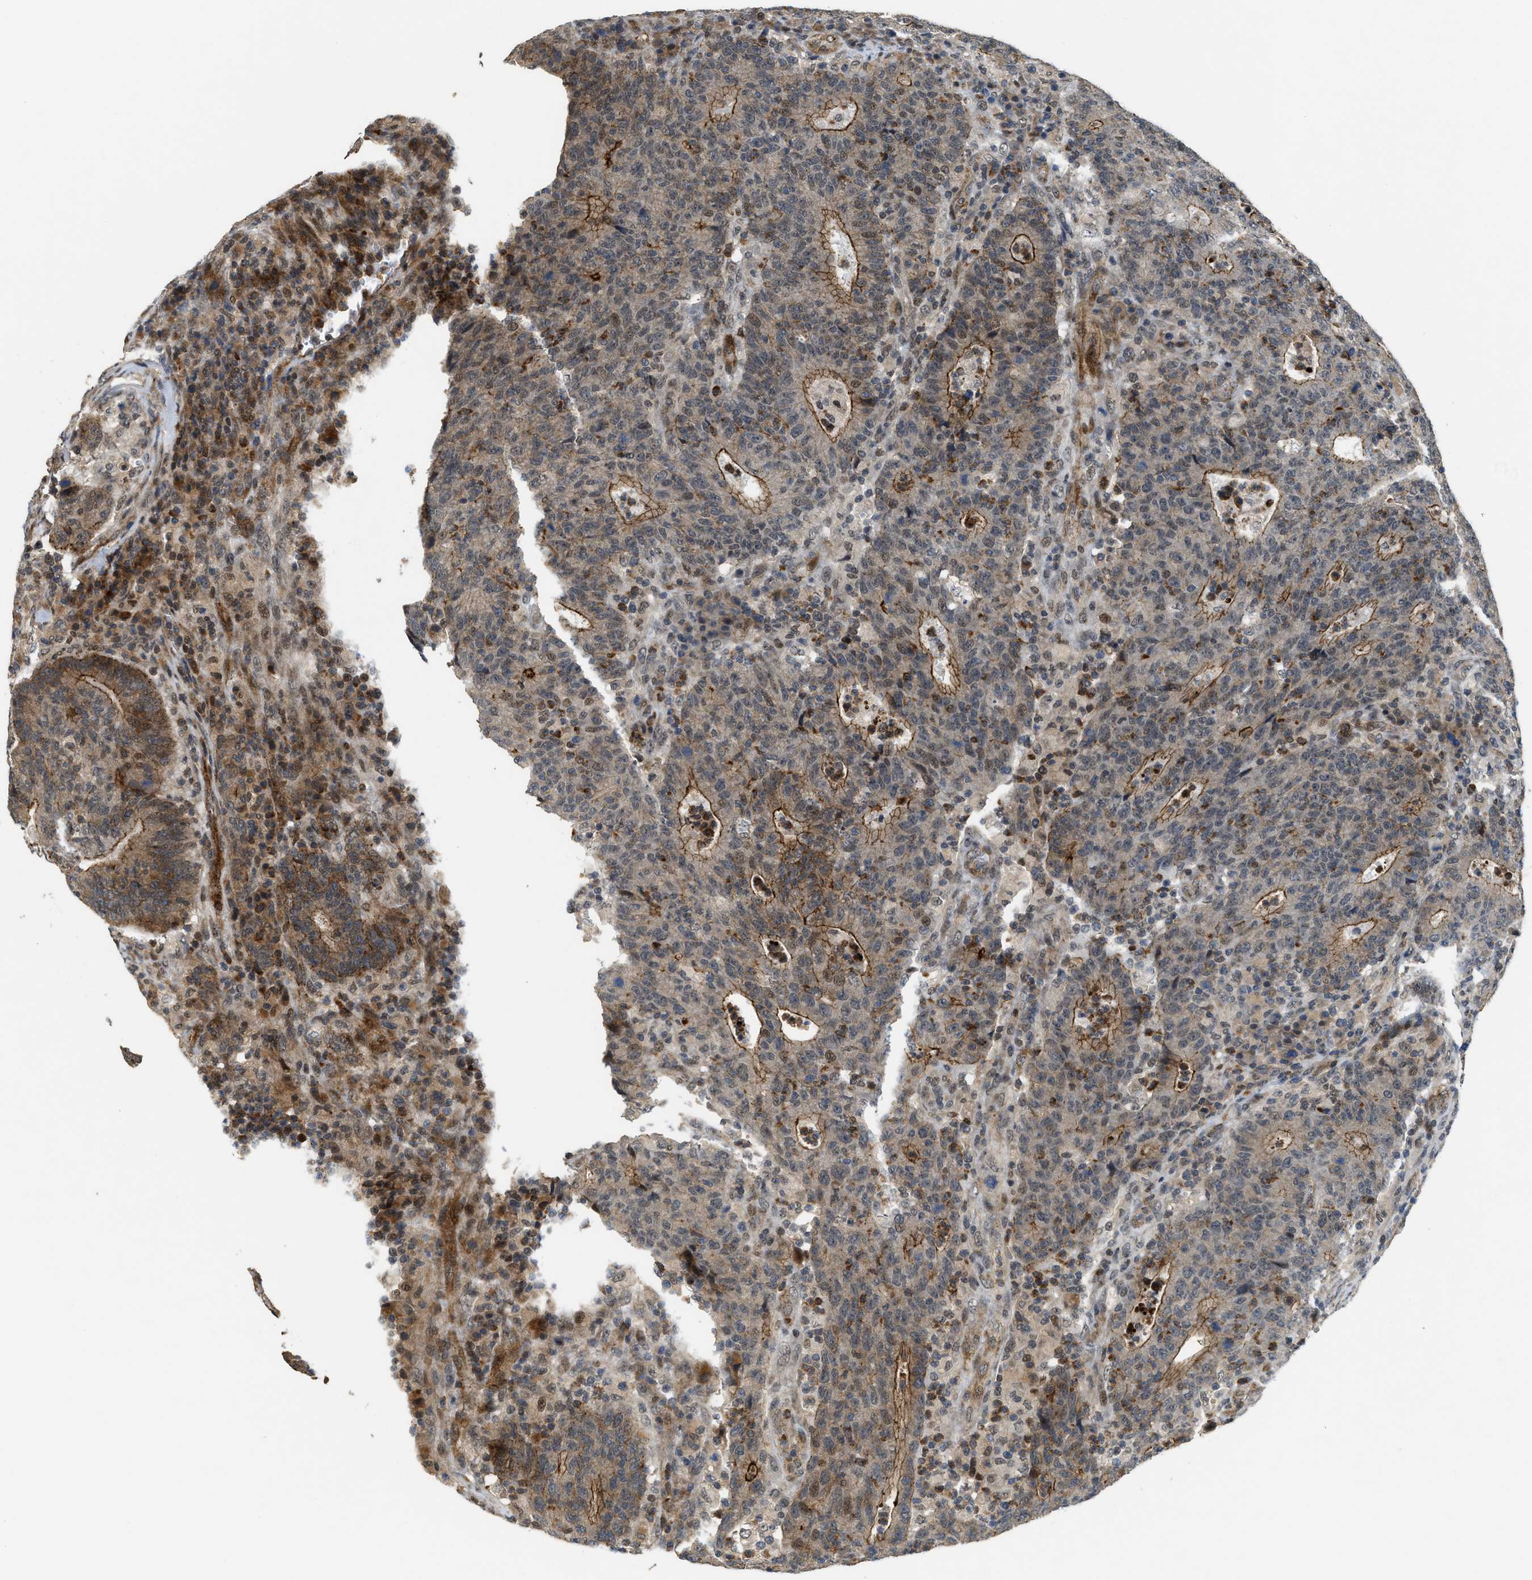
{"staining": {"intensity": "moderate", "quantity": ">75%", "location": "cytoplasmic/membranous,nuclear"}, "tissue": "colorectal cancer", "cell_type": "Tumor cells", "image_type": "cancer", "snomed": [{"axis": "morphology", "description": "Adenocarcinoma, NOS"}, {"axis": "topography", "description": "Colon"}], "caption": "There is medium levels of moderate cytoplasmic/membranous and nuclear staining in tumor cells of colorectal cancer, as demonstrated by immunohistochemical staining (brown color).", "gene": "DPF2", "patient": {"sex": "female", "age": 75}}